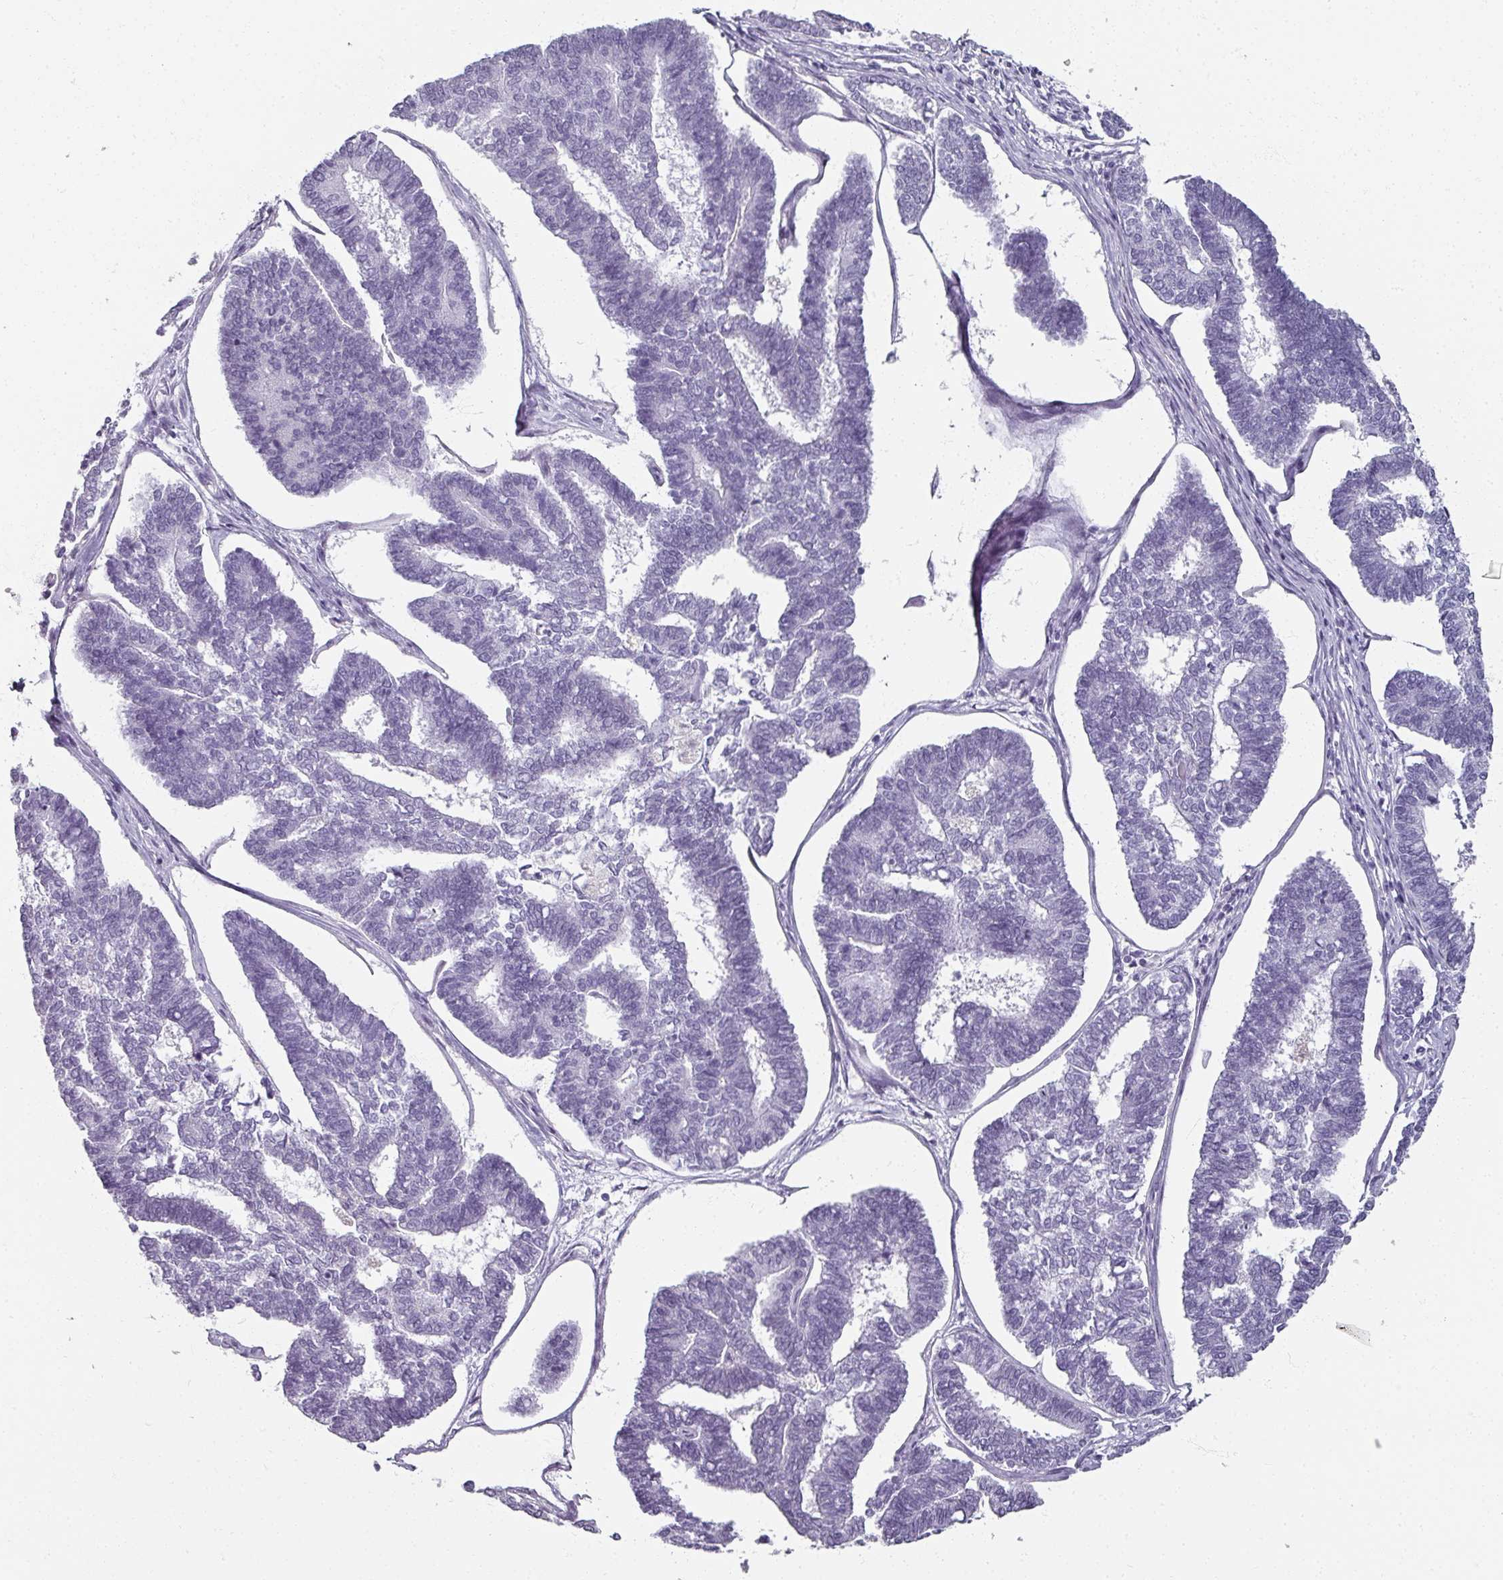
{"staining": {"intensity": "negative", "quantity": "none", "location": "none"}, "tissue": "endometrial cancer", "cell_type": "Tumor cells", "image_type": "cancer", "snomed": [{"axis": "morphology", "description": "Adenocarcinoma, NOS"}, {"axis": "topography", "description": "Endometrium"}], "caption": "IHC histopathology image of adenocarcinoma (endometrial) stained for a protein (brown), which exhibits no expression in tumor cells.", "gene": "REG3G", "patient": {"sex": "female", "age": 70}}